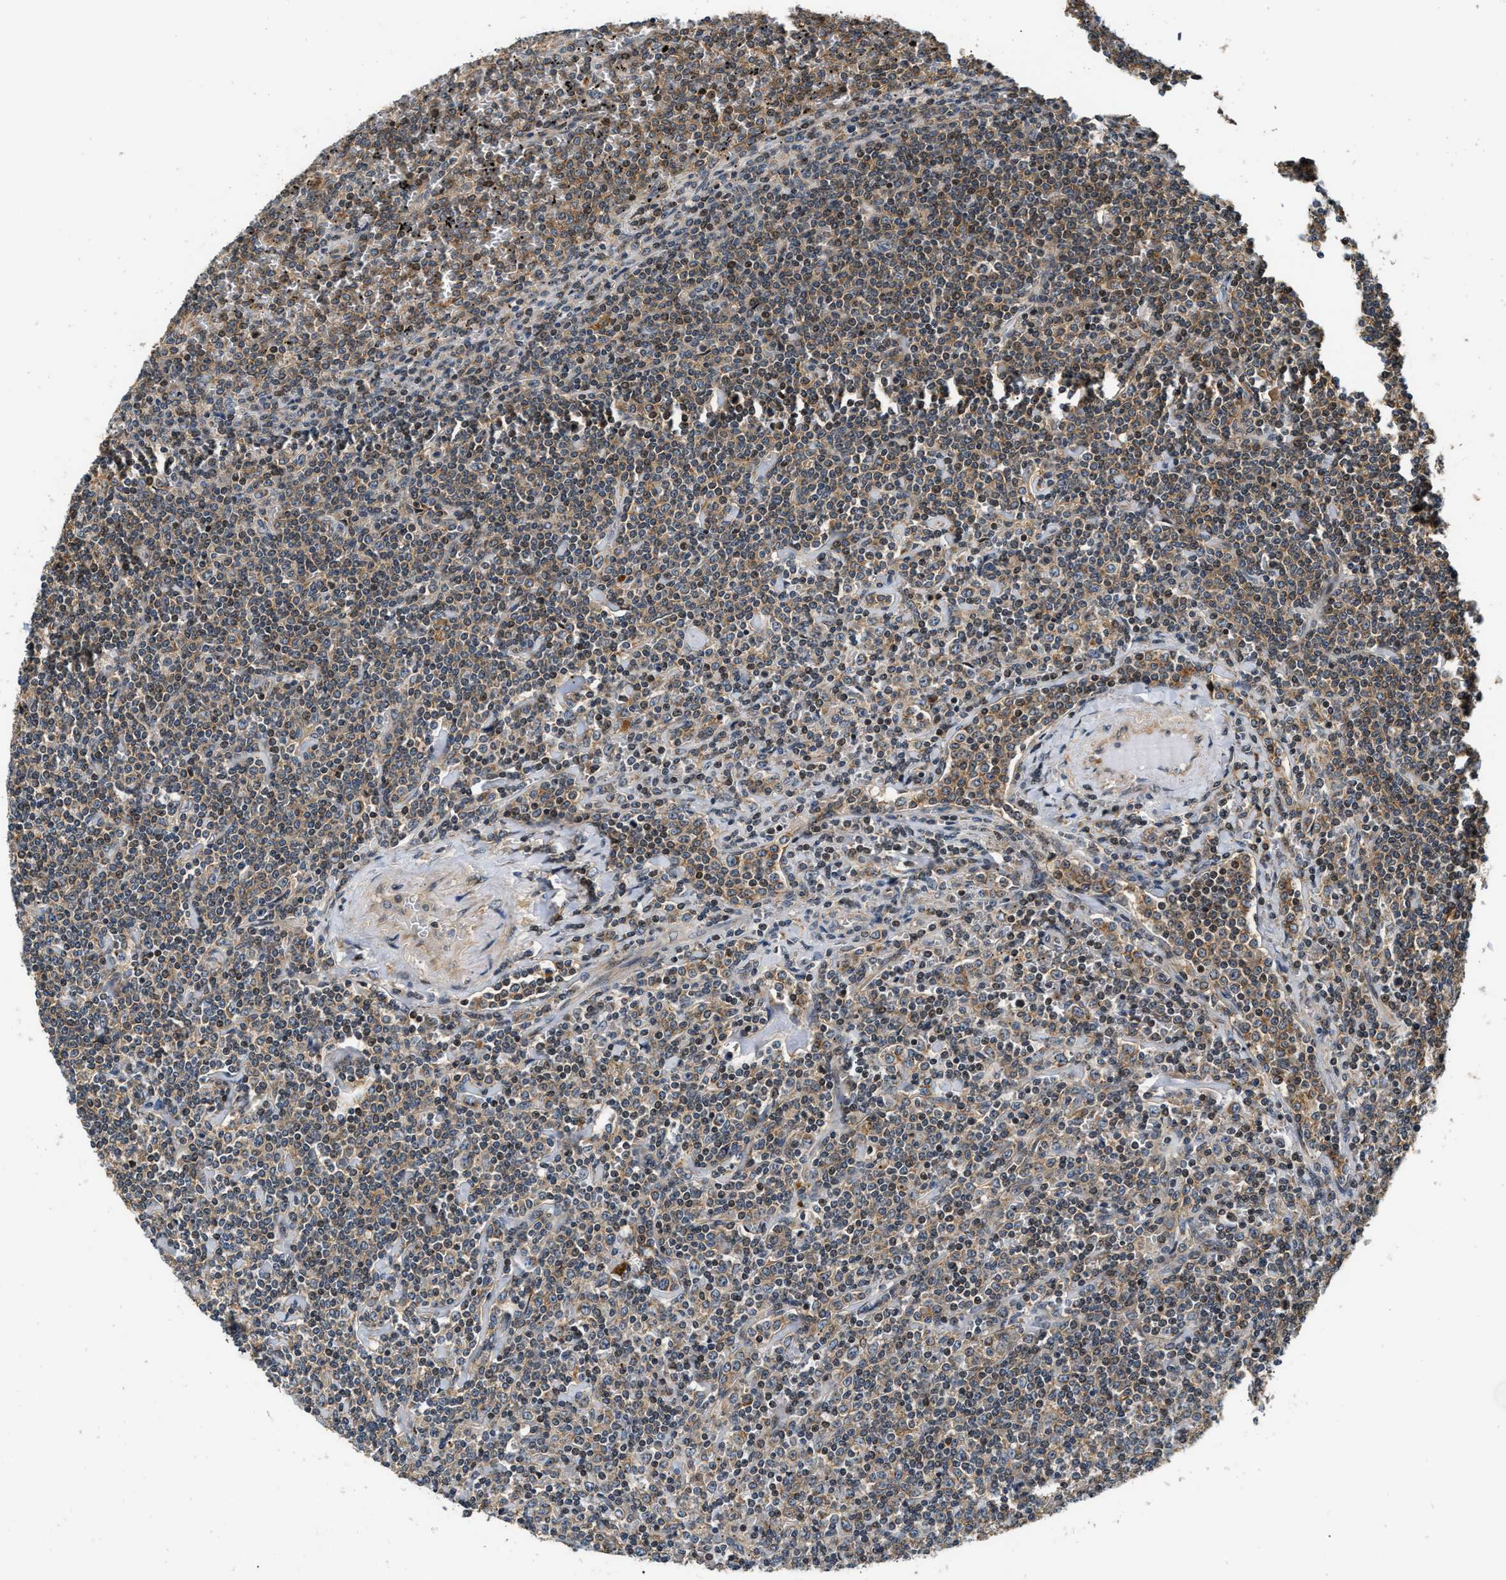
{"staining": {"intensity": "weak", "quantity": "<25%", "location": "cytoplasmic/membranous"}, "tissue": "lymphoma", "cell_type": "Tumor cells", "image_type": "cancer", "snomed": [{"axis": "morphology", "description": "Malignant lymphoma, non-Hodgkin's type, Low grade"}, {"axis": "topography", "description": "Spleen"}], "caption": "This is a micrograph of immunohistochemistry (IHC) staining of malignant lymphoma, non-Hodgkin's type (low-grade), which shows no staining in tumor cells. (Stains: DAB immunohistochemistry (IHC) with hematoxylin counter stain, Microscopy: brightfield microscopy at high magnification).", "gene": "EXTL2", "patient": {"sex": "female", "age": 19}}